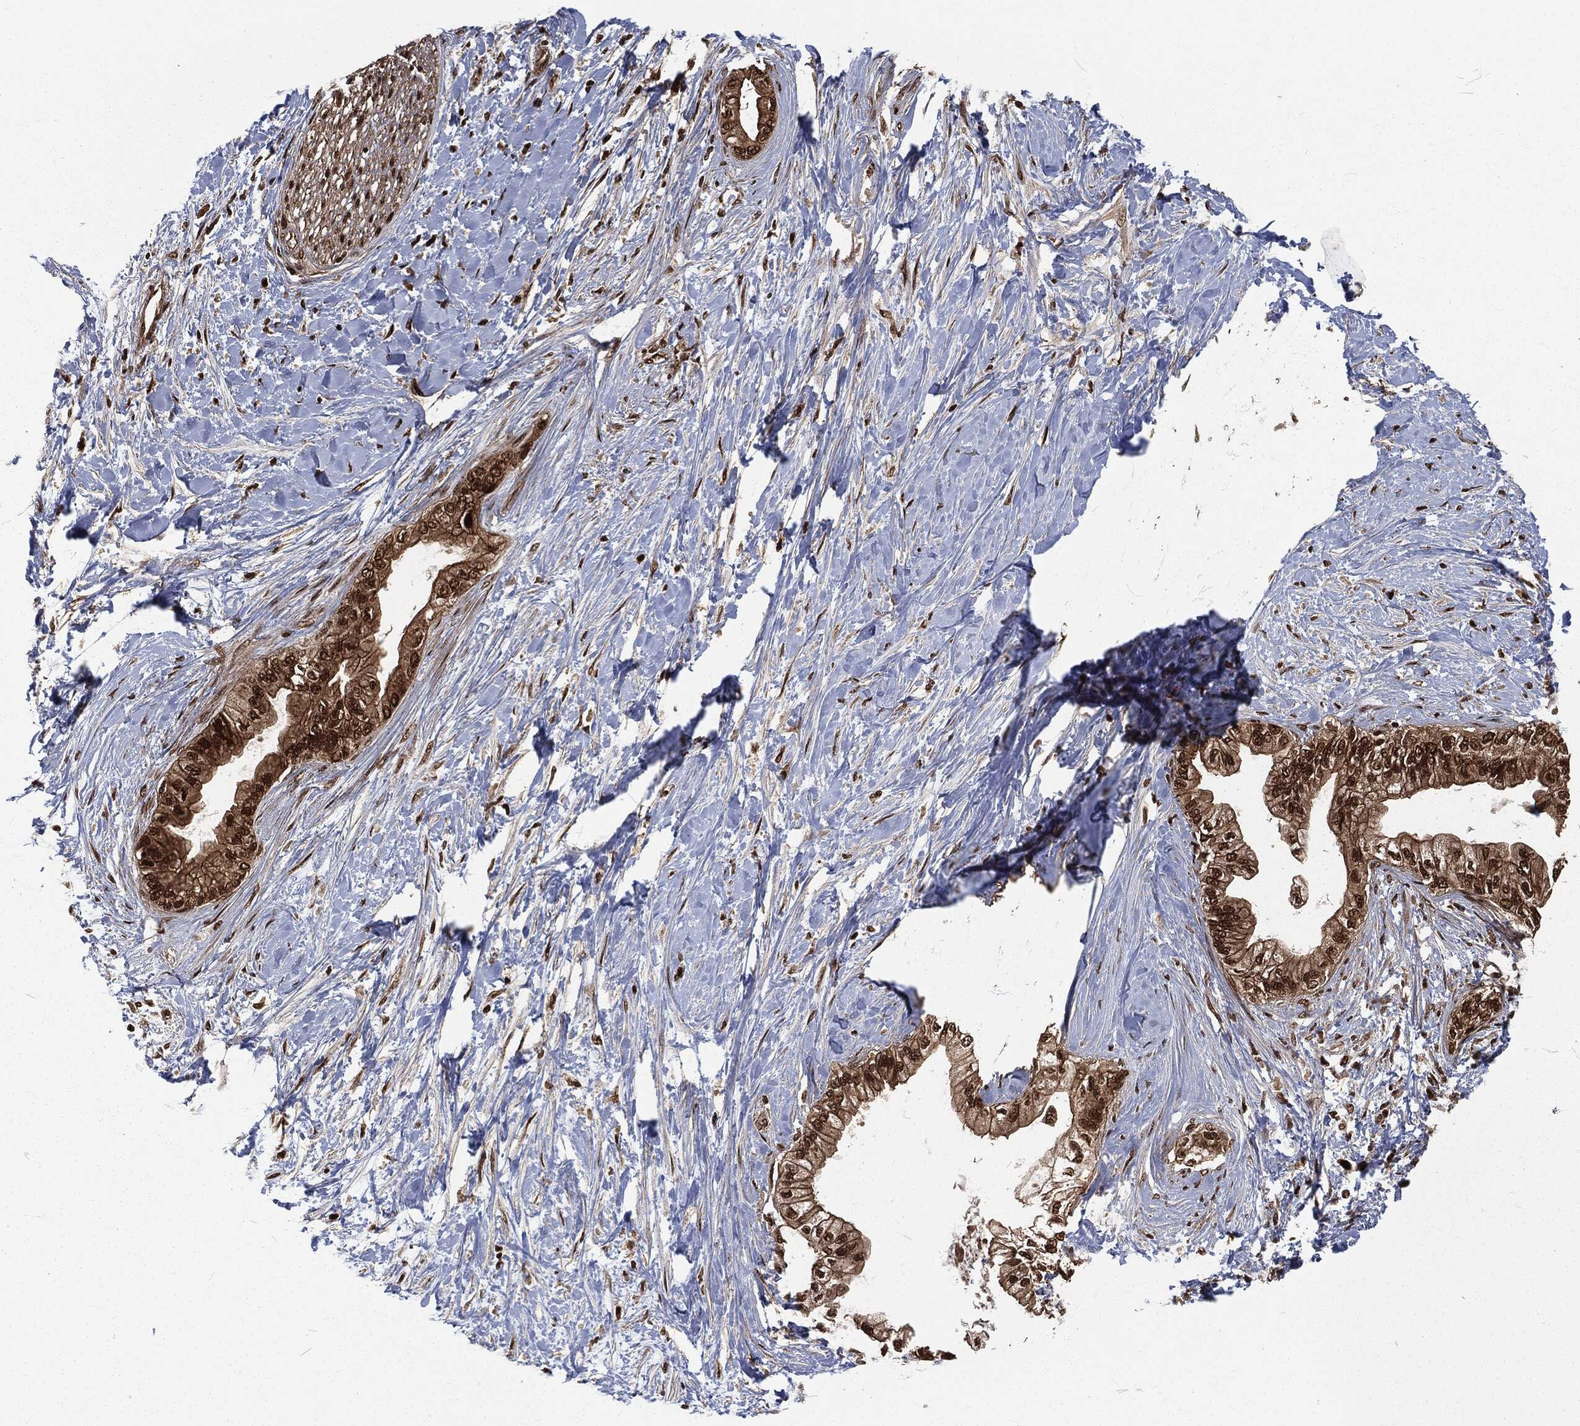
{"staining": {"intensity": "strong", "quantity": "25%-75%", "location": "cytoplasmic/membranous,nuclear"}, "tissue": "pancreatic cancer", "cell_type": "Tumor cells", "image_type": "cancer", "snomed": [{"axis": "morphology", "description": "Normal tissue, NOS"}, {"axis": "morphology", "description": "Adenocarcinoma, NOS"}, {"axis": "topography", "description": "Pancreas"}, {"axis": "topography", "description": "Duodenum"}], "caption": "This image reveals pancreatic adenocarcinoma stained with immunohistochemistry (IHC) to label a protein in brown. The cytoplasmic/membranous and nuclear of tumor cells show strong positivity for the protein. Nuclei are counter-stained blue.", "gene": "NGRN", "patient": {"sex": "female", "age": 60}}